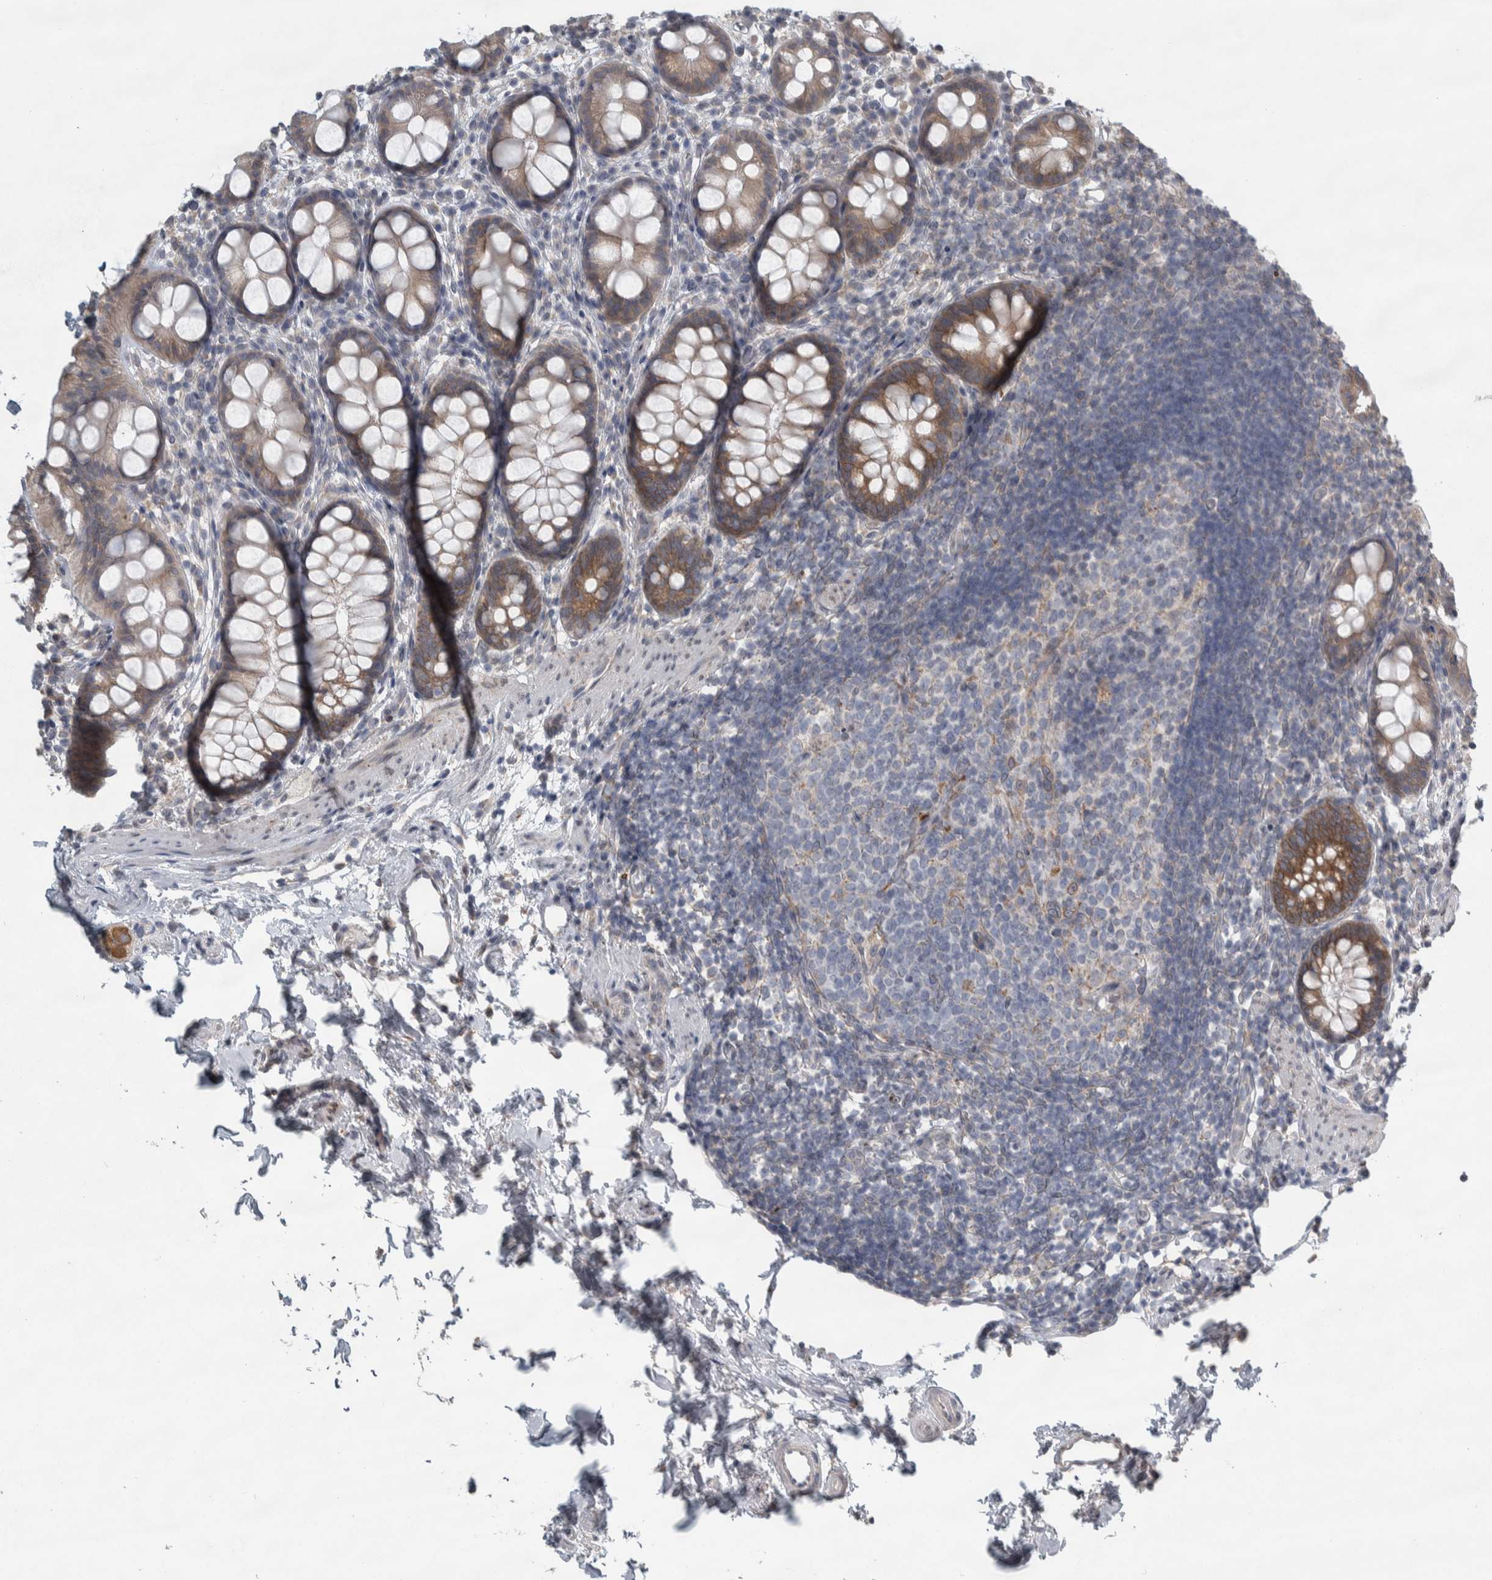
{"staining": {"intensity": "moderate", "quantity": ">75%", "location": "cytoplasmic/membranous"}, "tissue": "rectum", "cell_type": "Glandular cells", "image_type": "normal", "snomed": [{"axis": "morphology", "description": "Normal tissue, NOS"}, {"axis": "topography", "description": "Rectum"}], "caption": "Normal rectum shows moderate cytoplasmic/membranous expression in about >75% of glandular cells.", "gene": "SIGMAR1", "patient": {"sex": "female", "age": 65}}